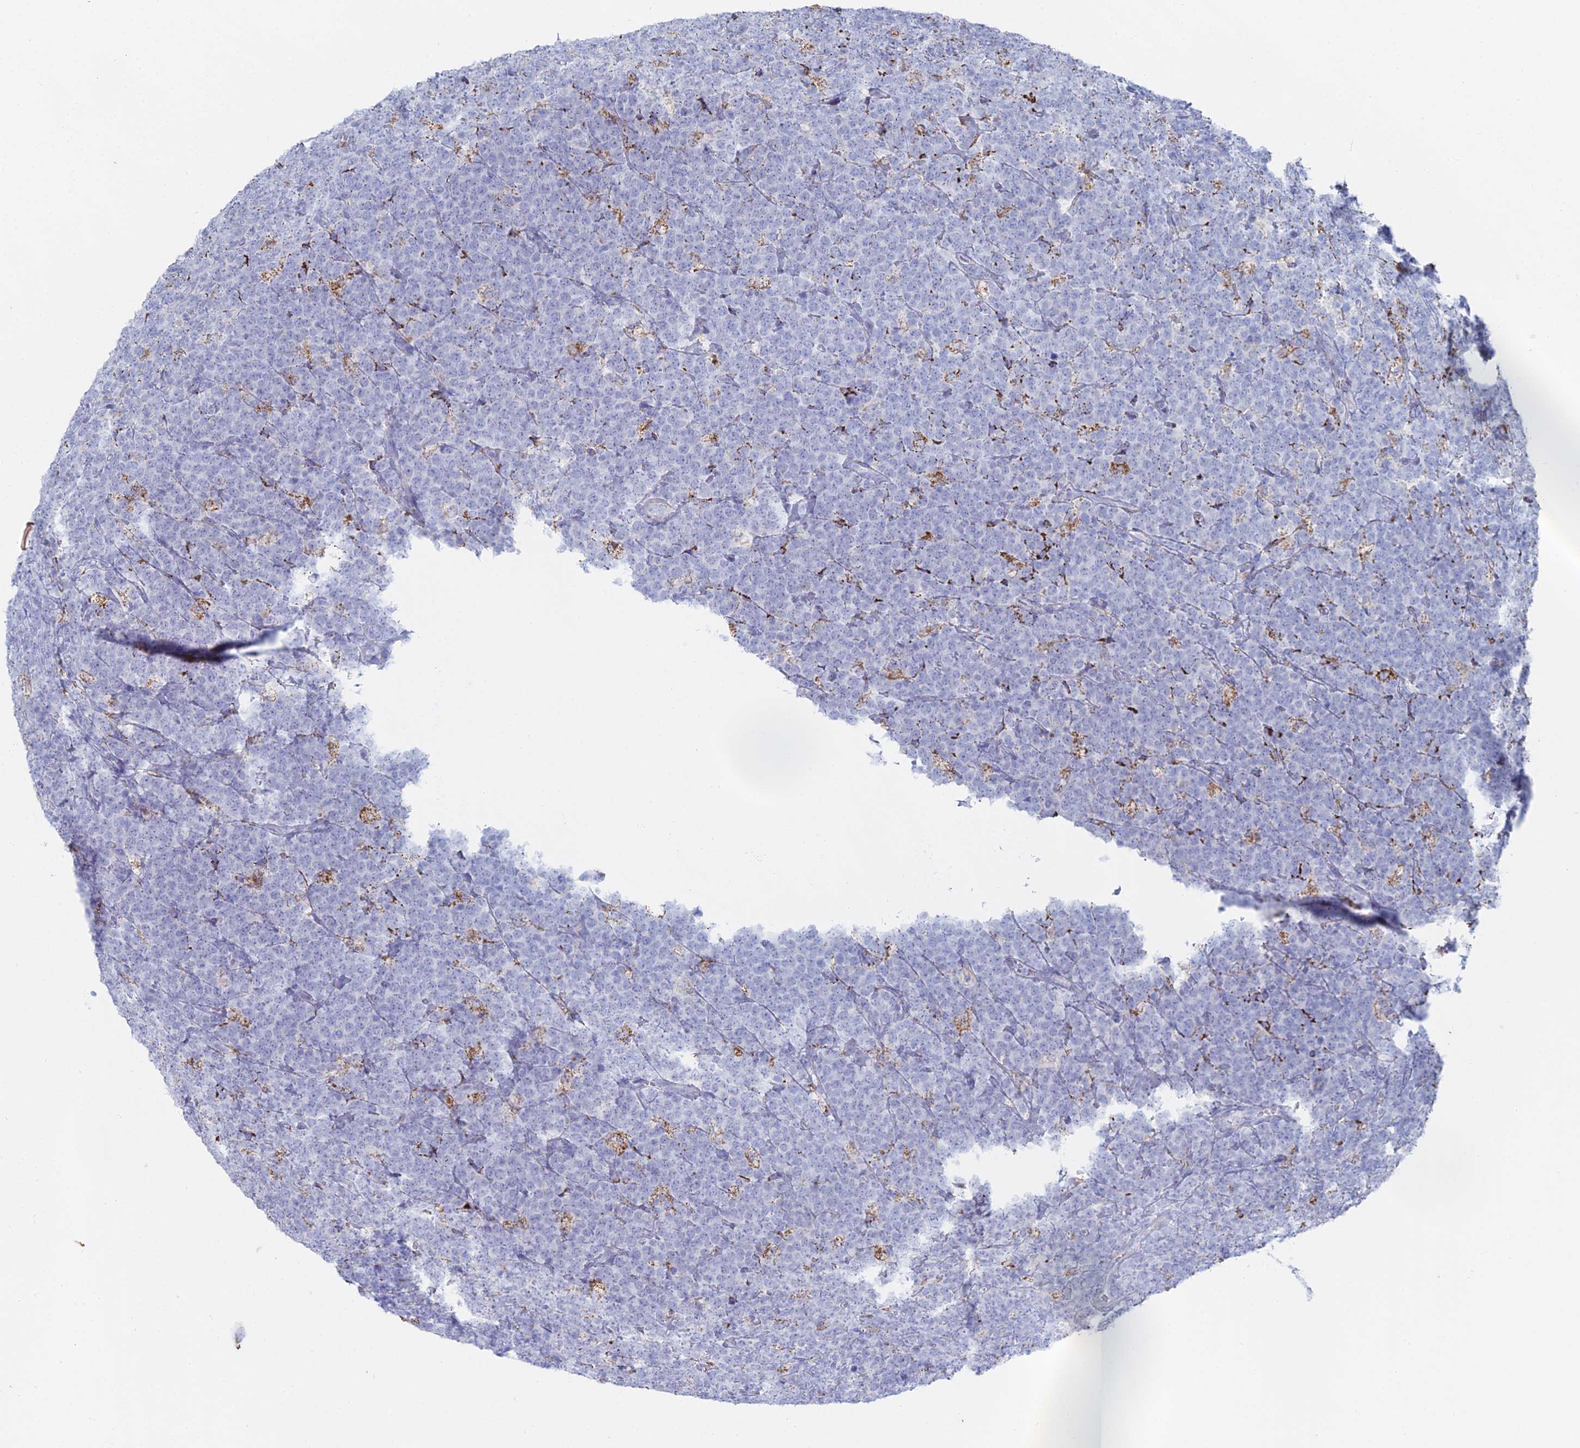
{"staining": {"intensity": "negative", "quantity": "none", "location": "none"}, "tissue": "lymphoma", "cell_type": "Tumor cells", "image_type": "cancer", "snomed": [{"axis": "morphology", "description": "Malignant lymphoma, non-Hodgkin's type, High grade"}, {"axis": "topography", "description": "Small intestine"}], "caption": "Immunohistochemical staining of lymphoma reveals no significant staining in tumor cells. The staining is performed using DAB (3,3'-diaminobenzidine) brown chromogen with nuclei counter-stained in using hematoxylin.", "gene": "DHX34", "patient": {"sex": "male", "age": 8}}